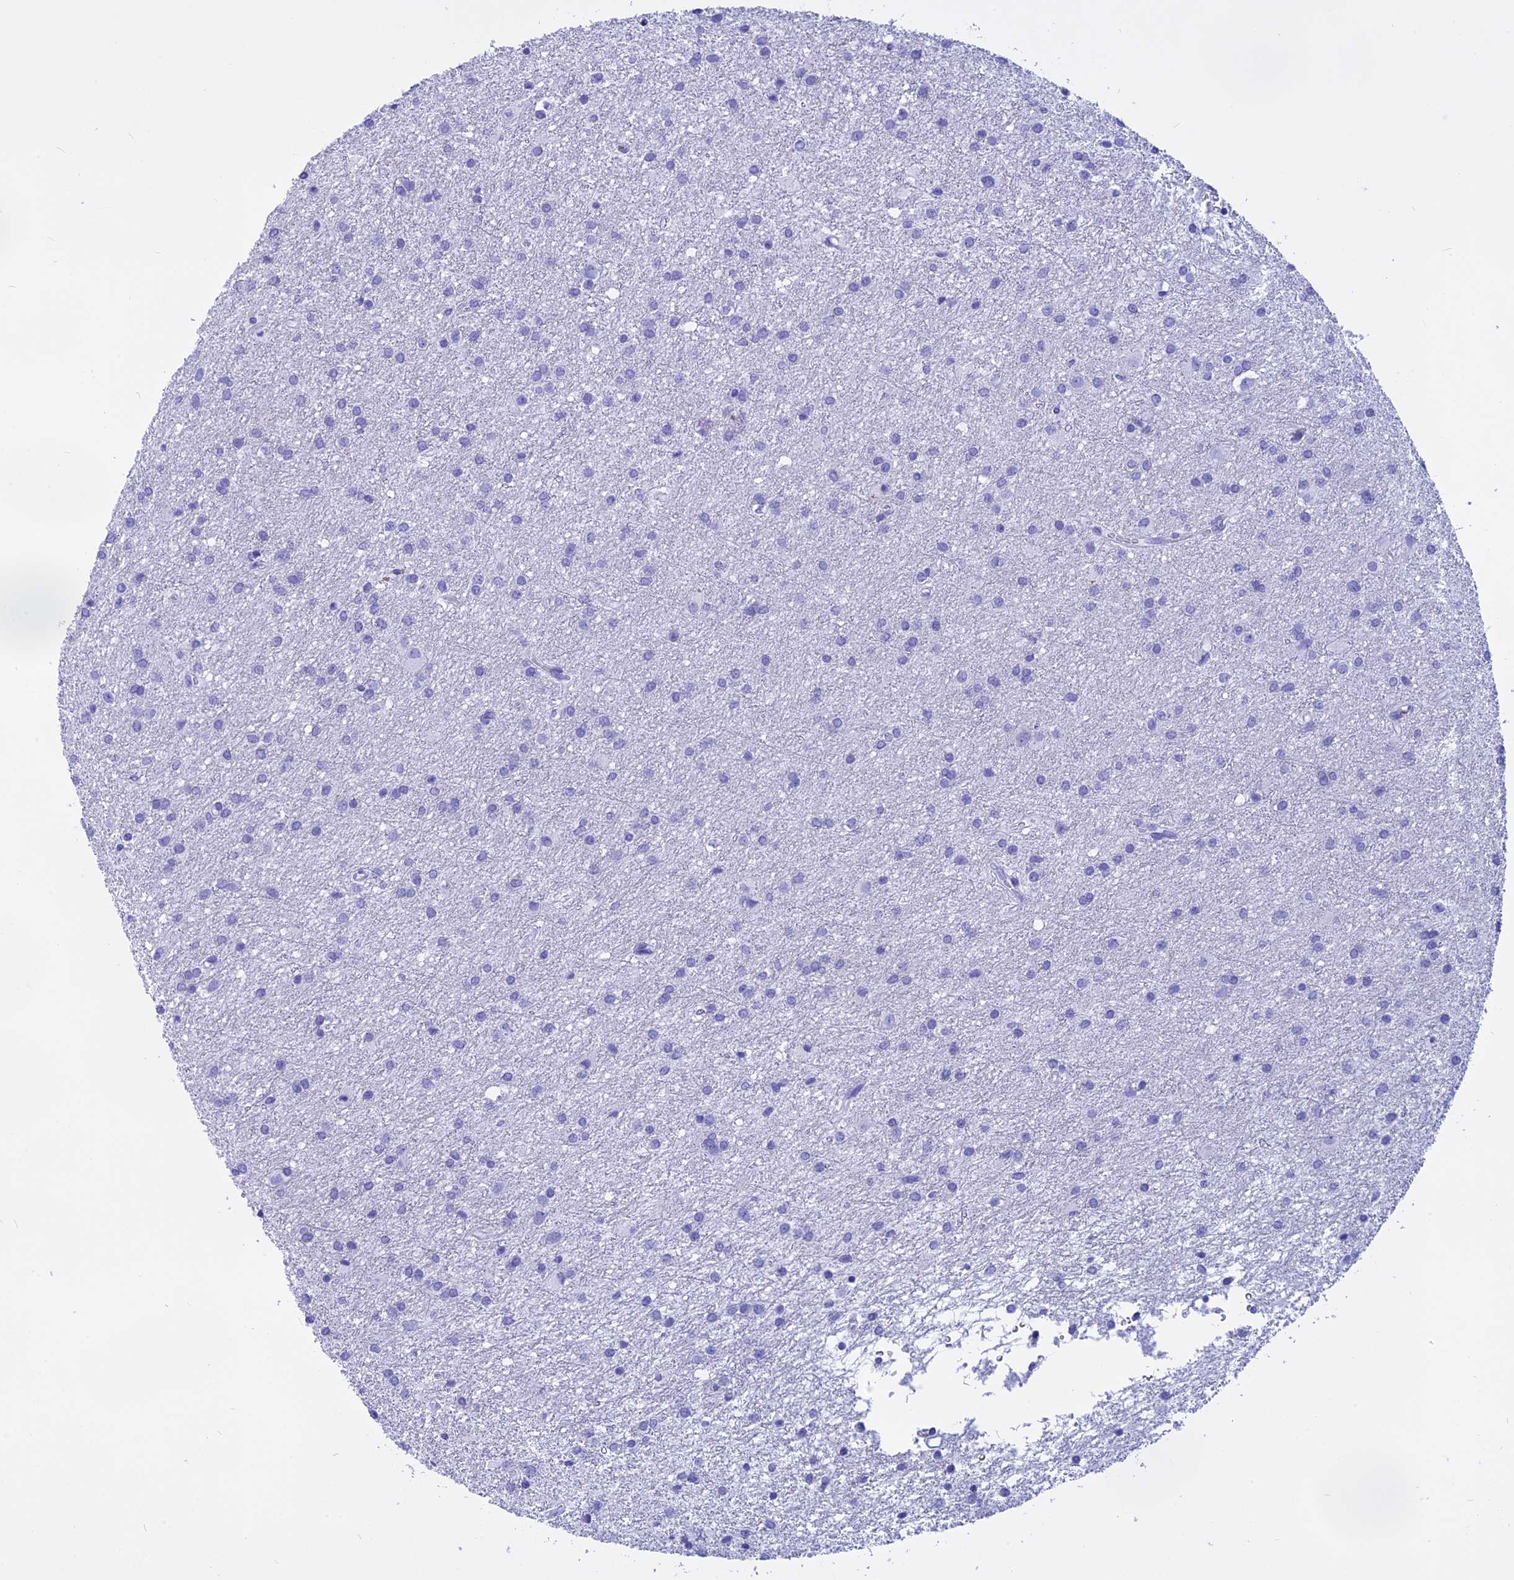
{"staining": {"intensity": "negative", "quantity": "none", "location": "none"}, "tissue": "glioma", "cell_type": "Tumor cells", "image_type": "cancer", "snomed": [{"axis": "morphology", "description": "Glioma, malignant, High grade"}, {"axis": "topography", "description": "Brain"}], "caption": "Tumor cells show no significant protein expression in malignant high-grade glioma.", "gene": "ISCA1", "patient": {"sex": "female", "age": 50}}